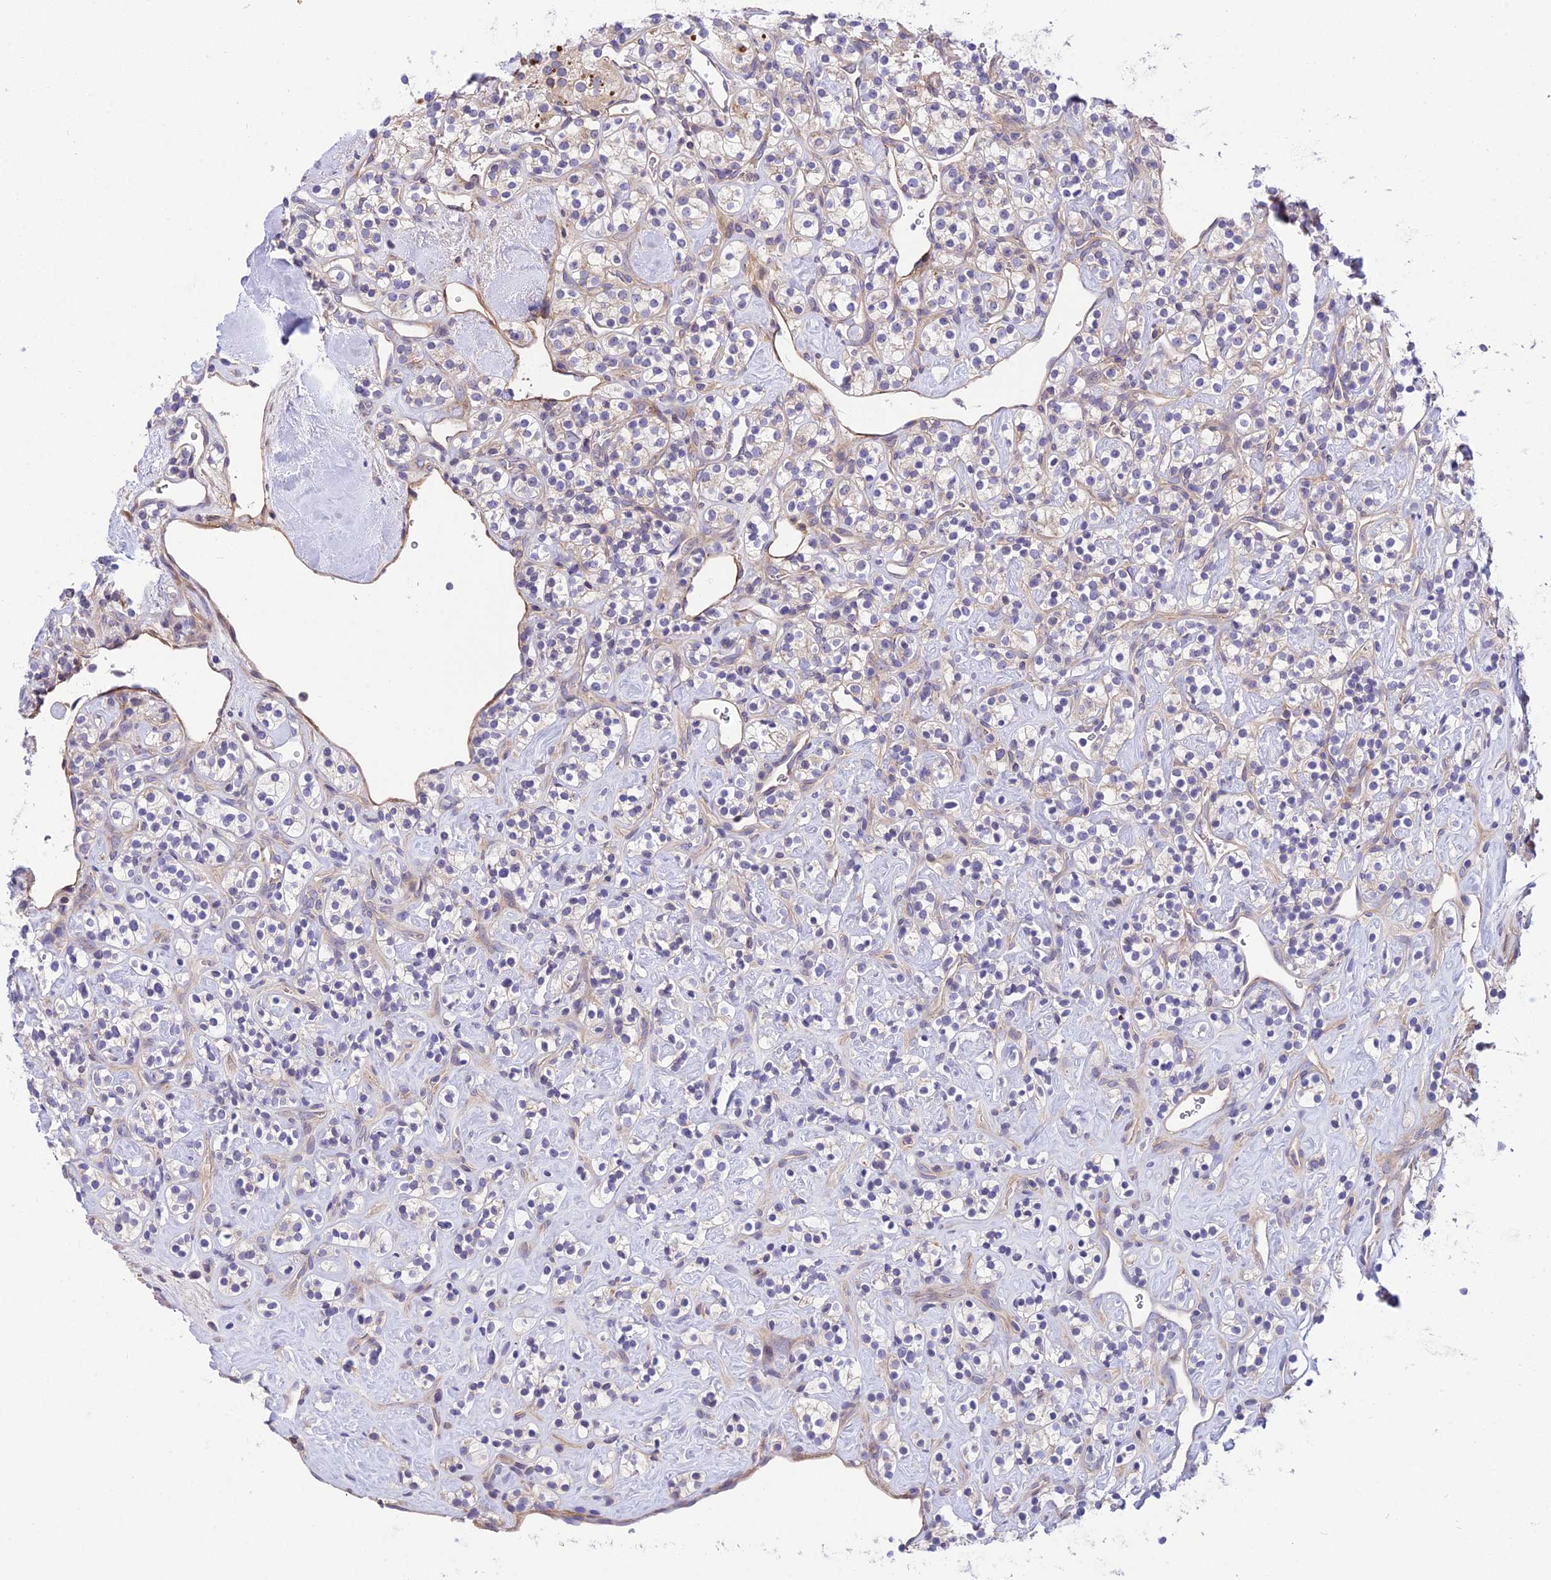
{"staining": {"intensity": "weak", "quantity": "<25%", "location": "cytoplasmic/membranous"}, "tissue": "renal cancer", "cell_type": "Tumor cells", "image_type": "cancer", "snomed": [{"axis": "morphology", "description": "Adenocarcinoma, NOS"}, {"axis": "topography", "description": "Kidney"}], "caption": "The image shows no staining of tumor cells in renal cancer.", "gene": "TRIM43B", "patient": {"sex": "male", "age": 77}}